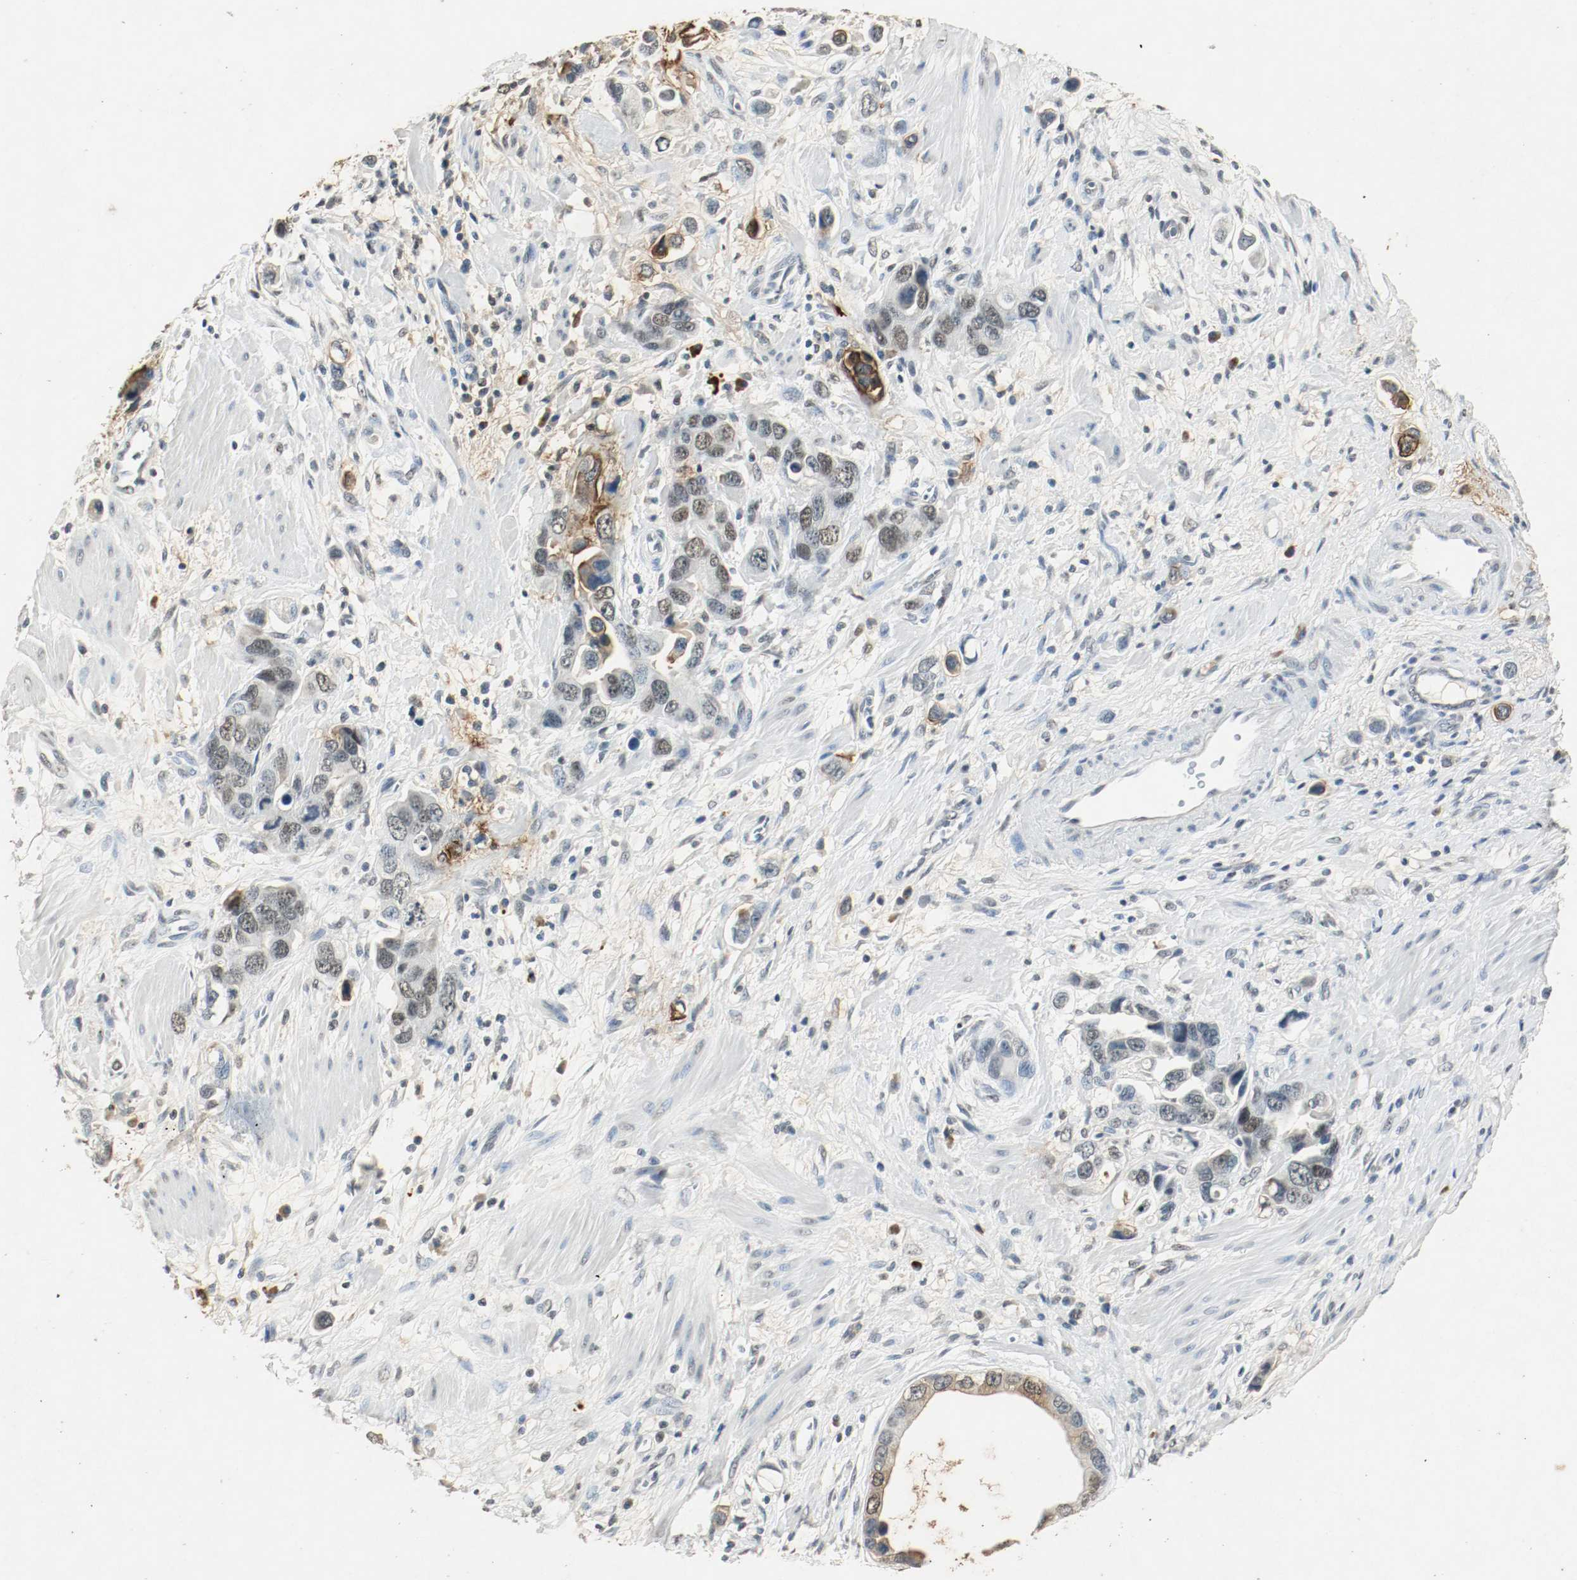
{"staining": {"intensity": "weak", "quantity": "25%-75%", "location": "nuclear"}, "tissue": "stomach cancer", "cell_type": "Tumor cells", "image_type": "cancer", "snomed": [{"axis": "morphology", "description": "Adenocarcinoma, NOS"}, {"axis": "topography", "description": "Stomach, lower"}], "caption": "Adenocarcinoma (stomach) stained for a protein reveals weak nuclear positivity in tumor cells. Ihc stains the protein of interest in brown and the nuclei are stained blue.", "gene": "DNMT1", "patient": {"sex": "female", "age": 93}}